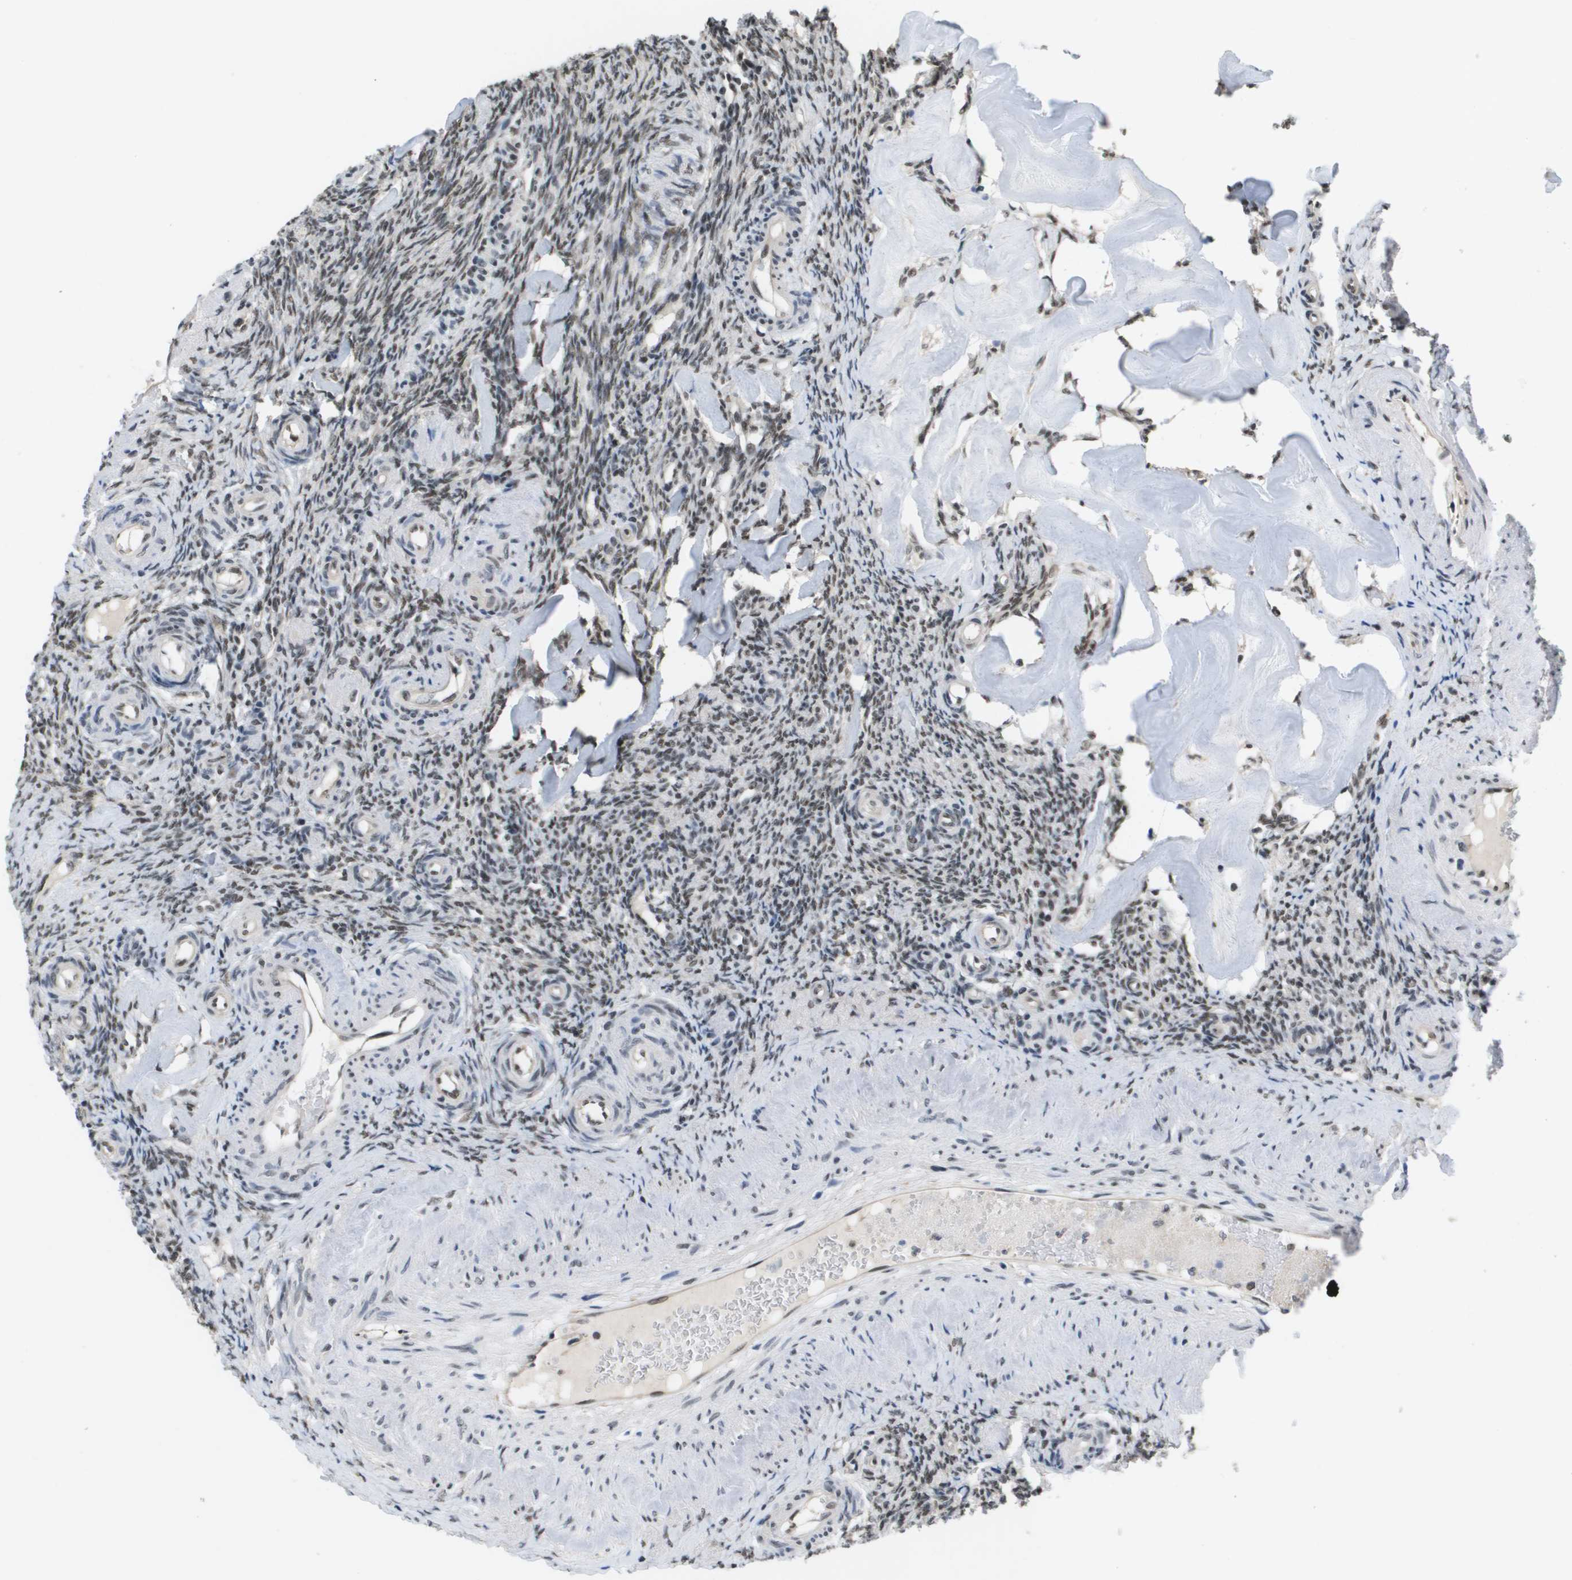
{"staining": {"intensity": "weak", "quantity": "25%-75%", "location": "nuclear"}, "tissue": "ovary", "cell_type": "Ovarian stroma cells", "image_type": "normal", "snomed": [{"axis": "morphology", "description": "Normal tissue, NOS"}, {"axis": "topography", "description": "Ovary"}], "caption": "Human ovary stained for a protein (brown) reveals weak nuclear positive positivity in about 25%-75% of ovarian stroma cells.", "gene": "ISY1", "patient": {"sex": "female", "age": 41}}